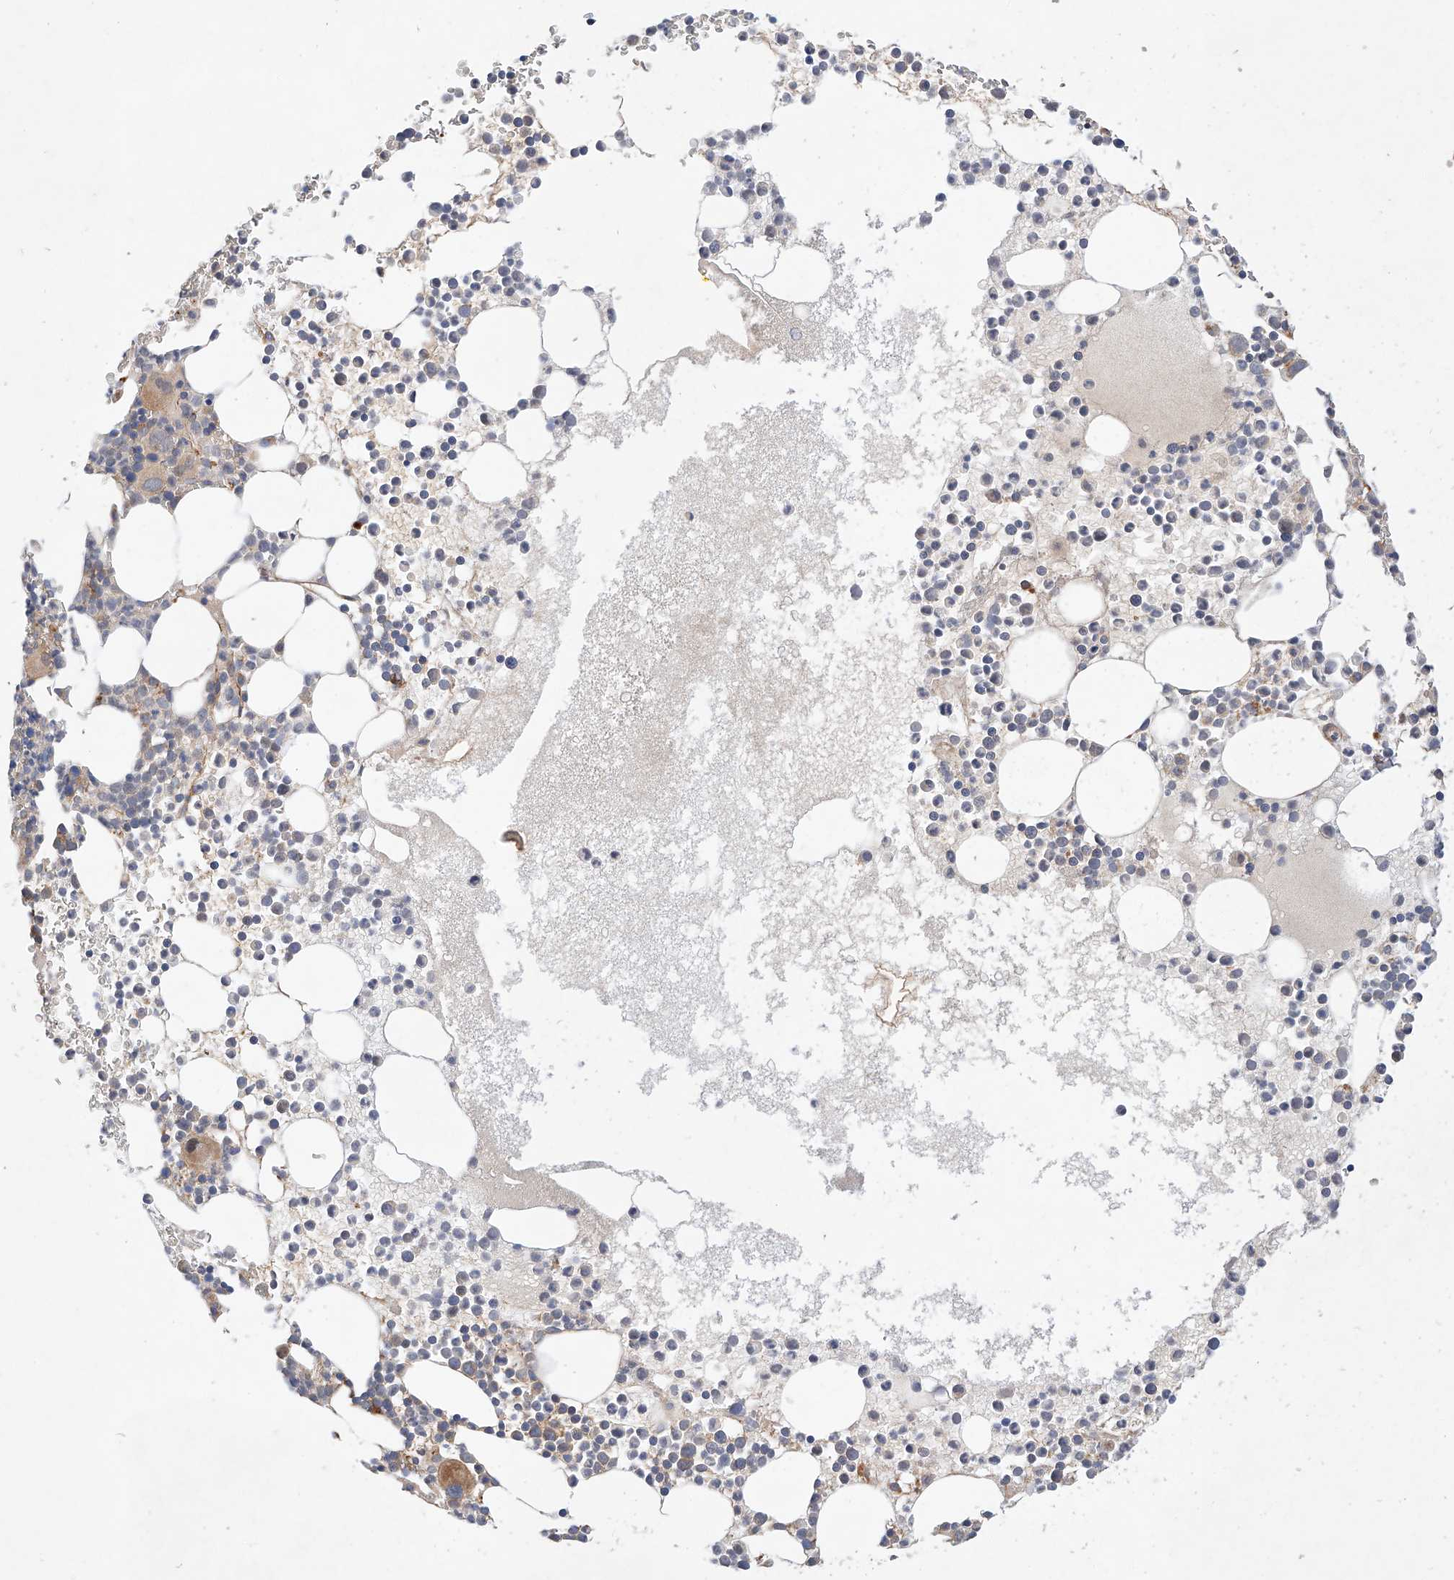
{"staining": {"intensity": "strong", "quantity": "<25%", "location": "cytoplasmic/membranous"}, "tissue": "bone marrow", "cell_type": "Hematopoietic cells", "image_type": "normal", "snomed": [{"axis": "morphology", "description": "Normal tissue, NOS"}, {"axis": "topography", "description": "Bone marrow"}], "caption": "Hematopoietic cells display strong cytoplasmic/membranous expression in approximately <25% of cells in unremarkable bone marrow.", "gene": "RAB23", "patient": {"sex": "female", "age": 78}}